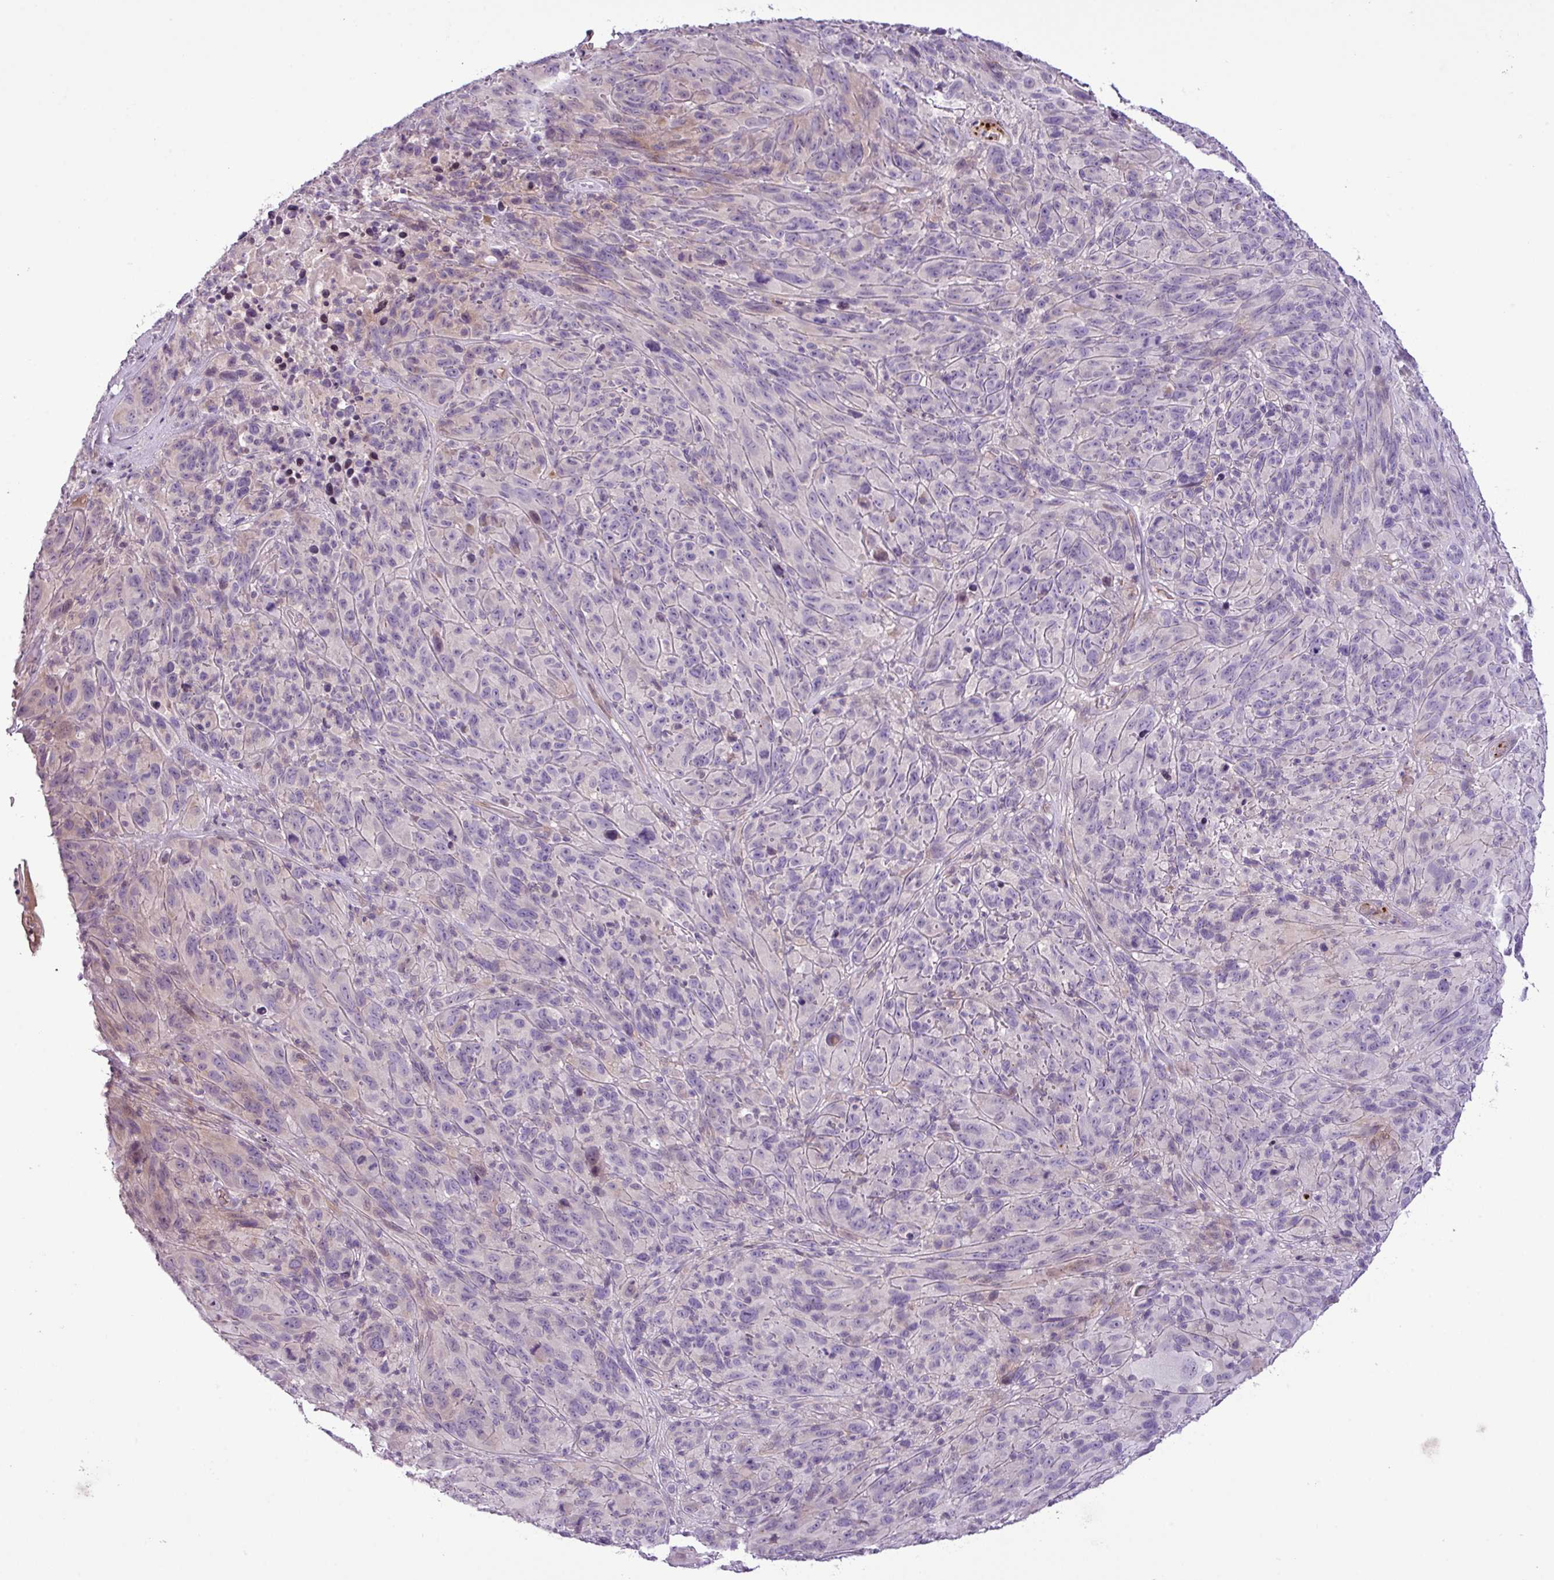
{"staining": {"intensity": "negative", "quantity": "none", "location": "none"}, "tissue": "melanoma", "cell_type": "Tumor cells", "image_type": "cancer", "snomed": [{"axis": "morphology", "description": "Malignant melanoma, NOS"}, {"axis": "topography", "description": "Skin of head"}], "caption": "DAB (3,3'-diaminobenzidine) immunohistochemical staining of human melanoma exhibits no significant positivity in tumor cells.", "gene": "DNAJB13", "patient": {"sex": "male", "age": 96}}